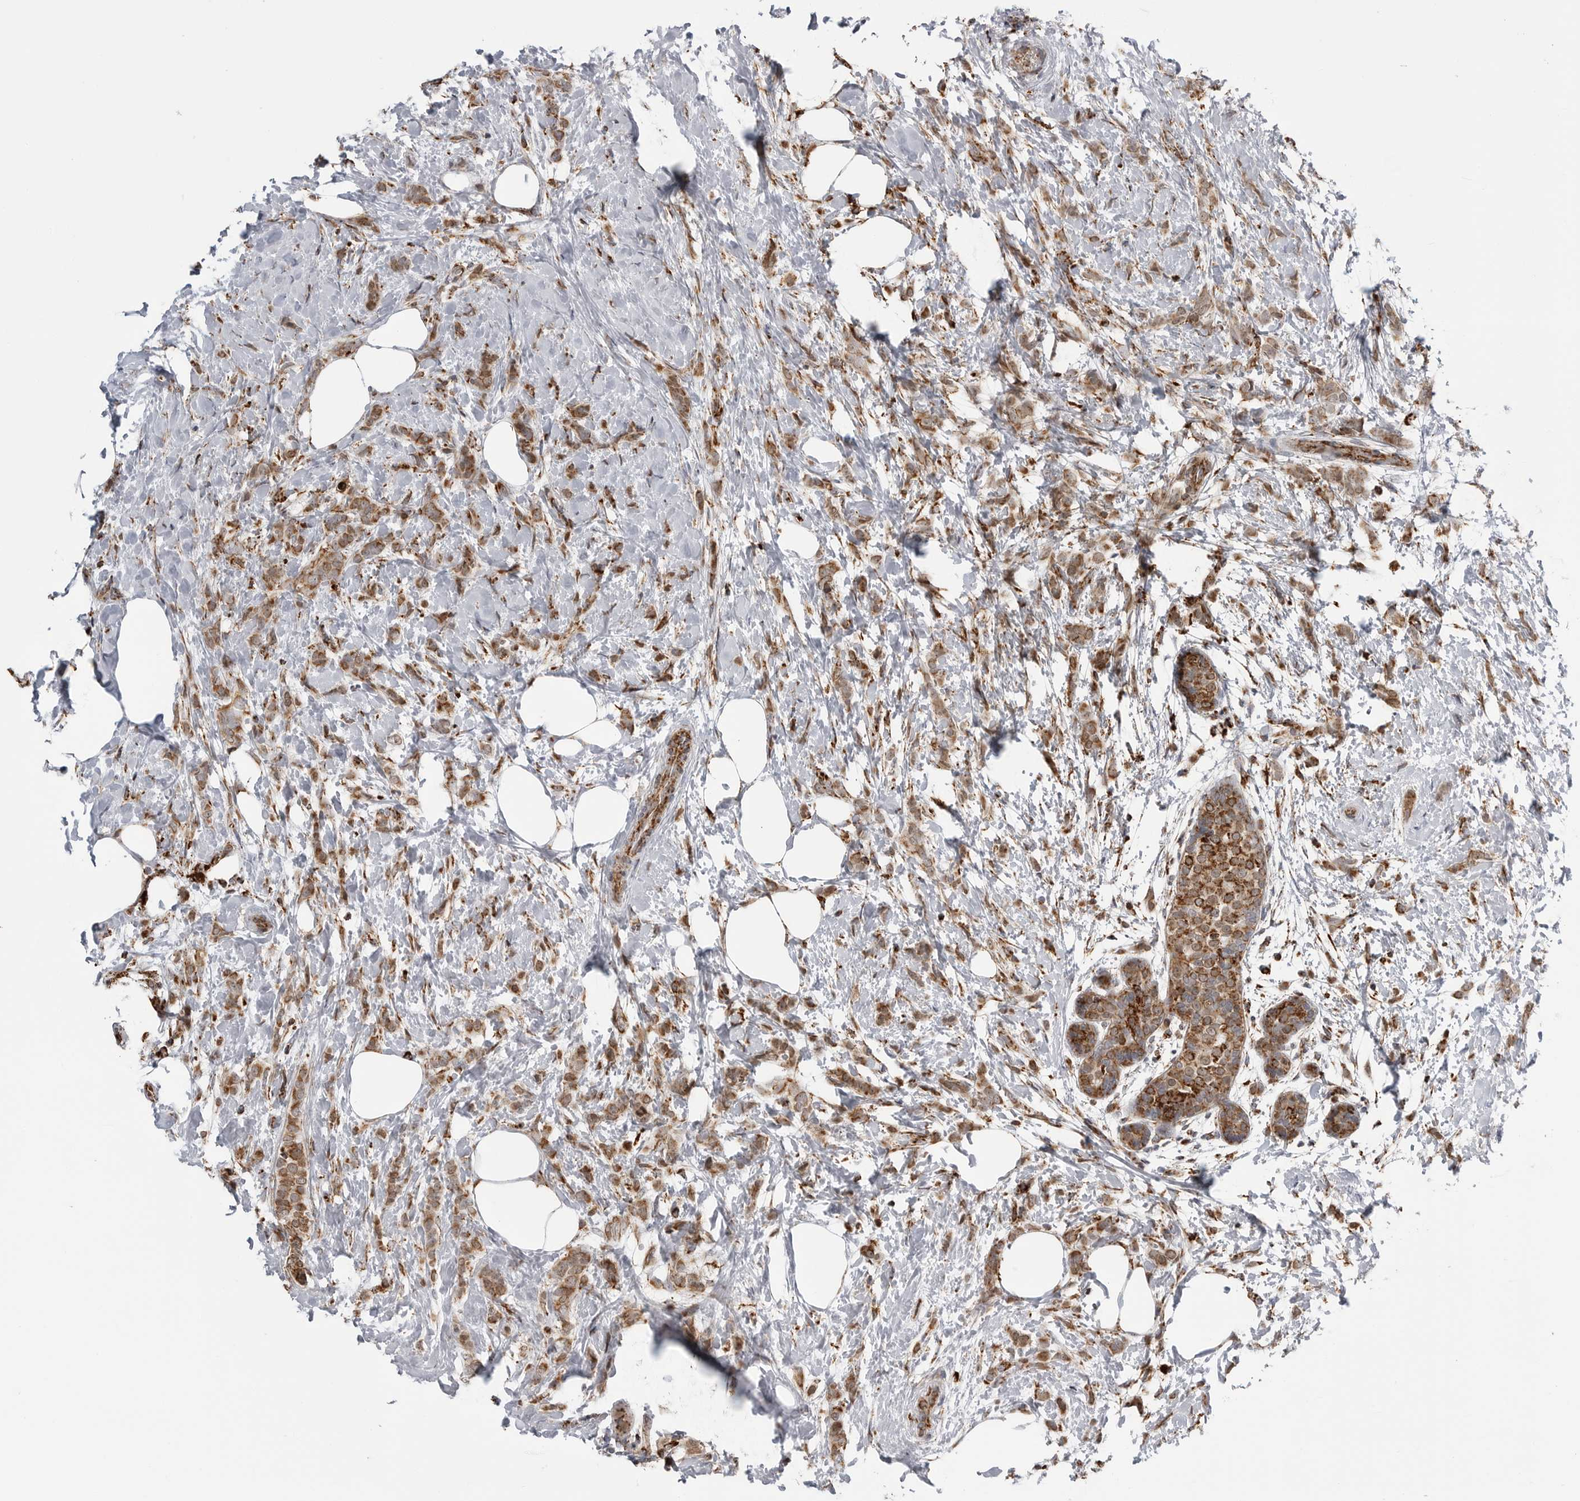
{"staining": {"intensity": "moderate", "quantity": ">75%", "location": "cytoplasmic/membranous"}, "tissue": "breast cancer", "cell_type": "Tumor cells", "image_type": "cancer", "snomed": [{"axis": "morphology", "description": "Lobular carcinoma, in situ"}, {"axis": "morphology", "description": "Lobular carcinoma"}, {"axis": "topography", "description": "Breast"}], "caption": "The micrograph displays staining of breast lobular carcinoma, revealing moderate cytoplasmic/membranous protein staining (brown color) within tumor cells.", "gene": "COX5A", "patient": {"sex": "female", "age": 41}}